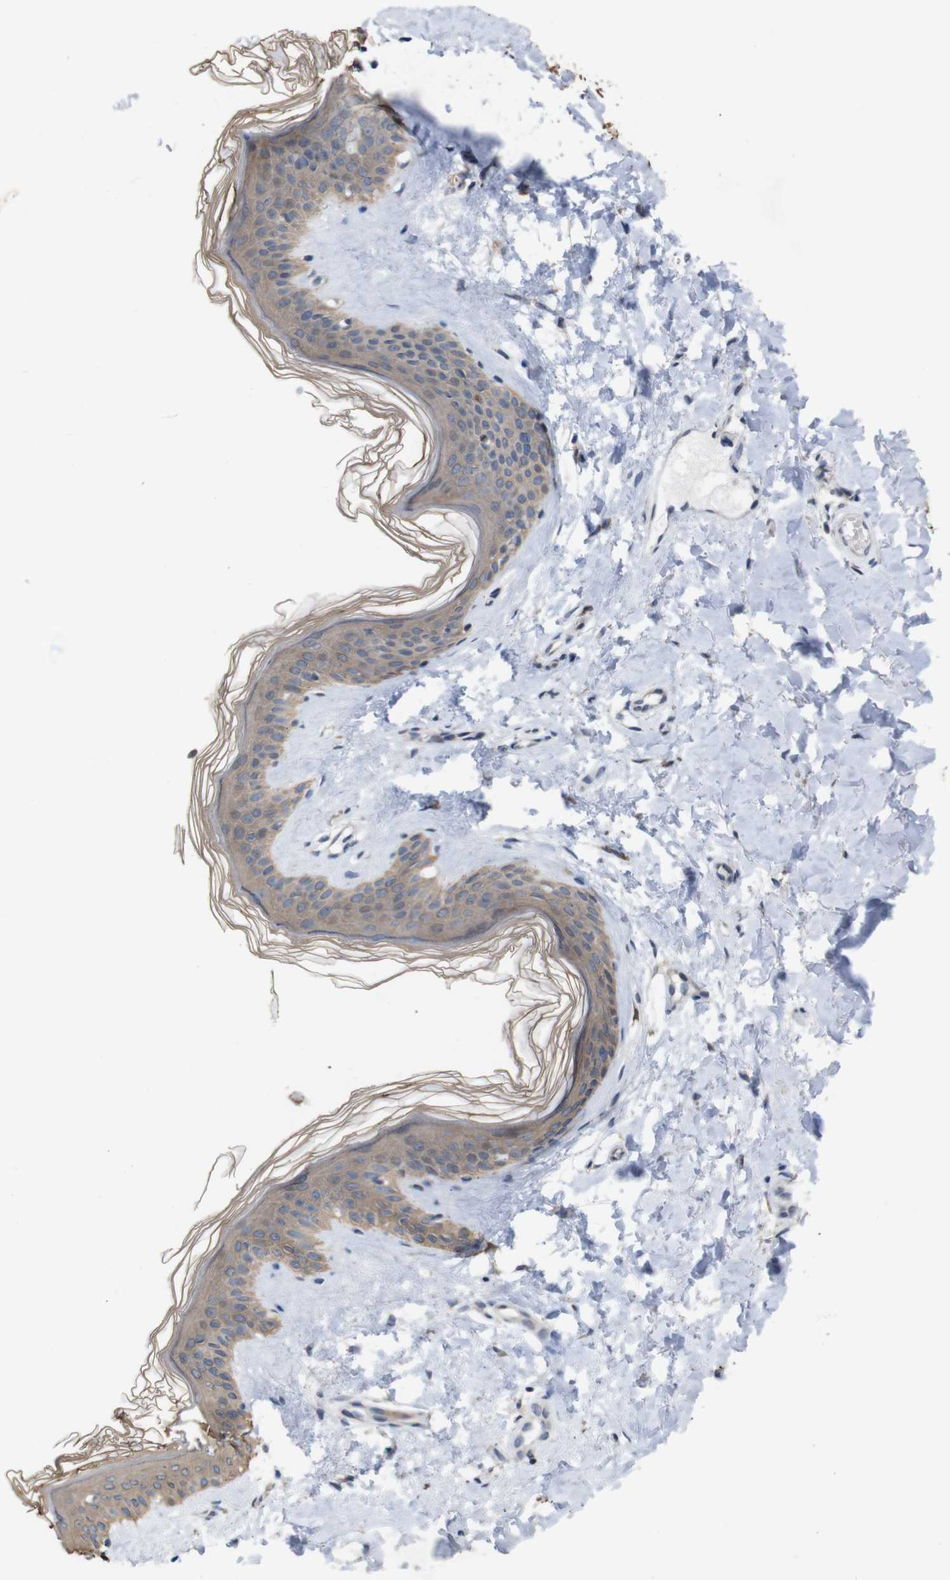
{"staining": {"intensity": "negative", "quantity": "none", "location": "none"}, "tissue": "skin", "cell_type": "Fibroblasts", "image_type": "normal", "snomed": [{"axis": "morphology", "description": "Normal tissue, NOS"}, {"axis": "topography", "description": "Skin"}], "caption": "Immunohistochemistry (IHC) image of normal skin: human skin stained with DAB (3,3'-diaminobenzidine) reveals no significant protein staining in fibroblasts.", "gene": "ATP7B", "patient": {"sex": "female", "age": 41}}